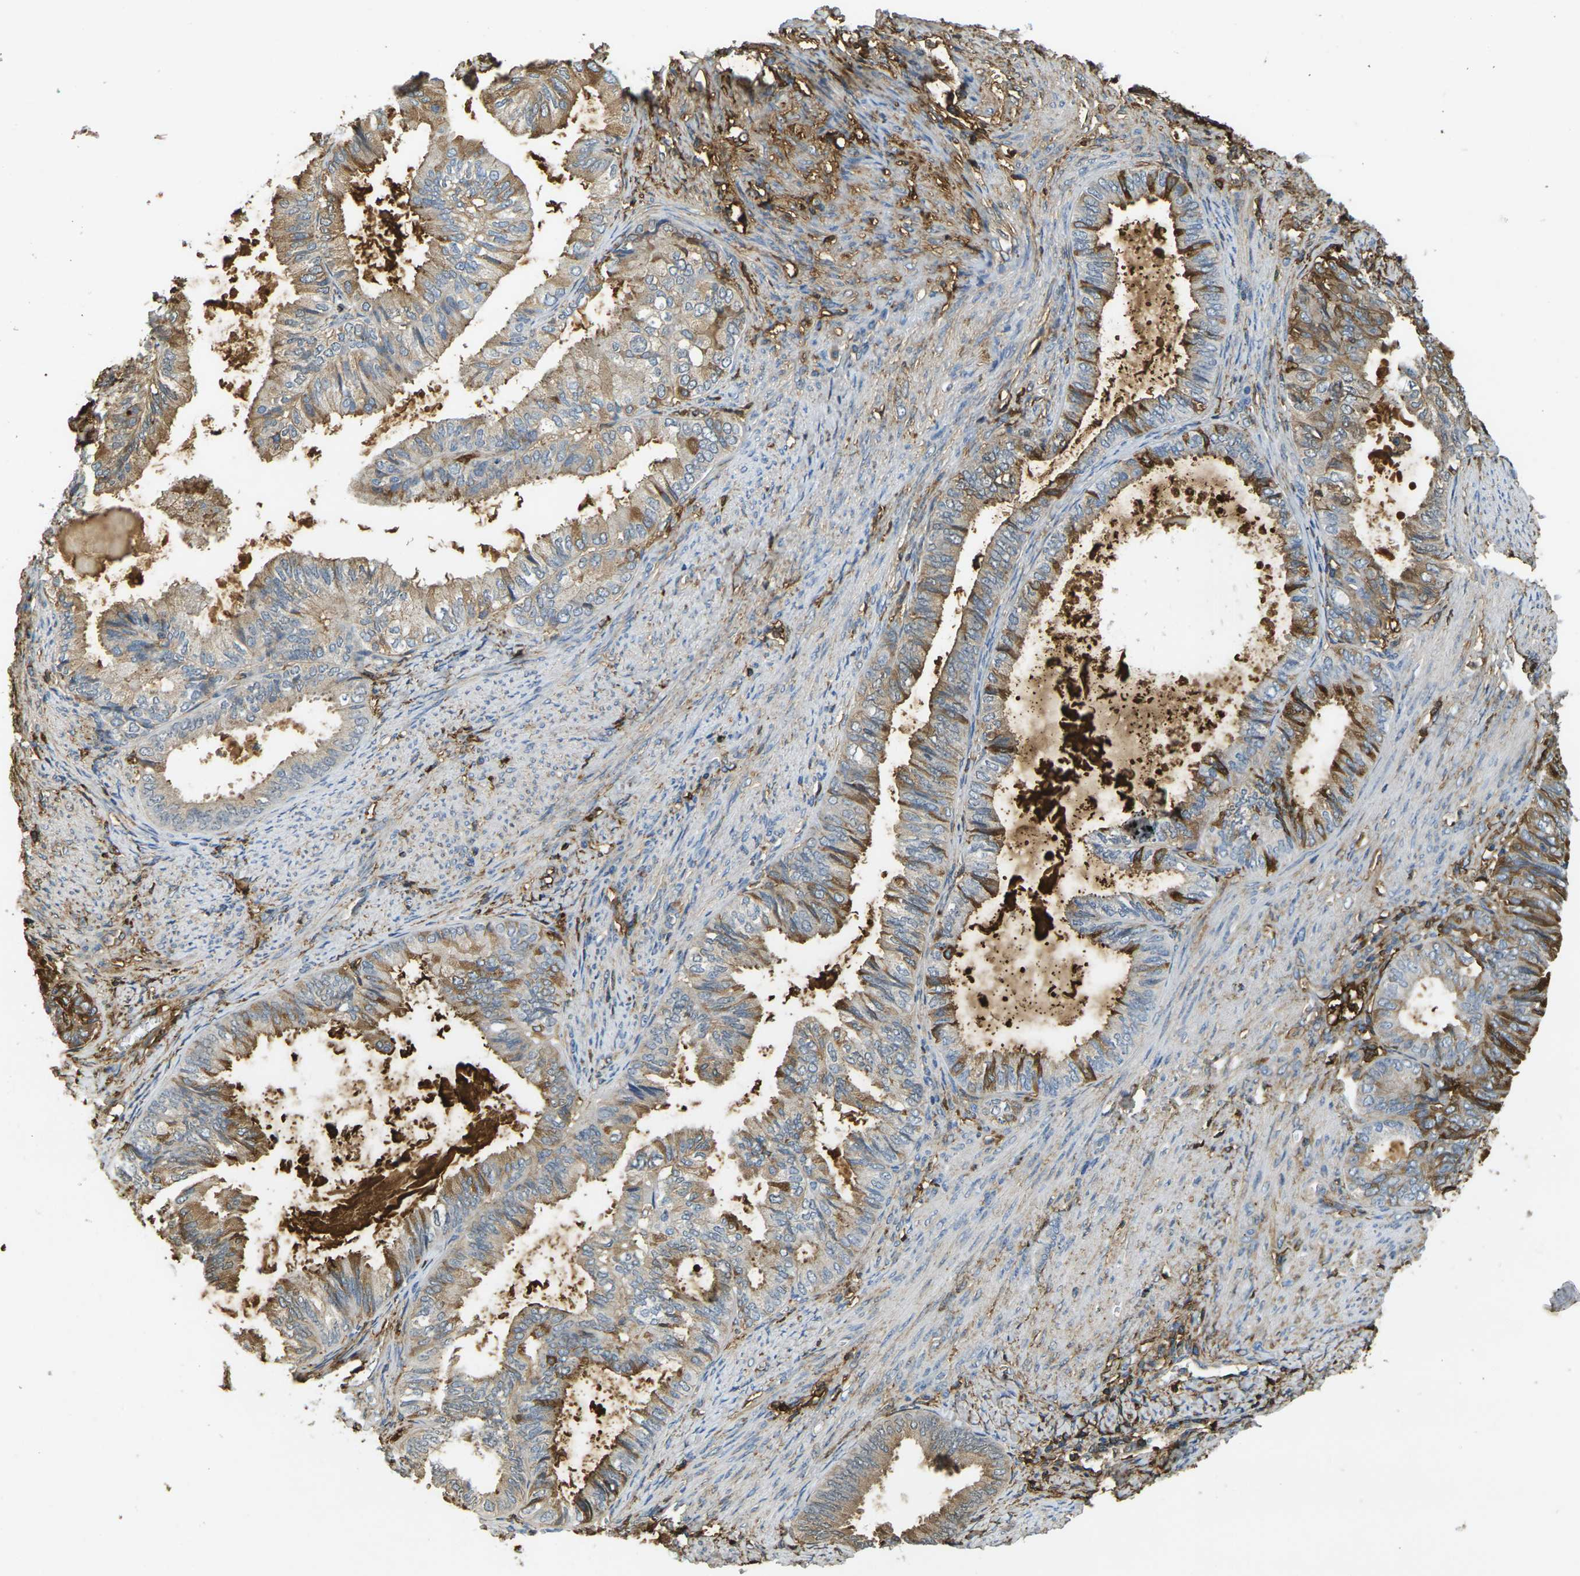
{"staining": {"intensity": "moderate", "quantity": ">75%", "location": "cytoplasmic/membranous"}, "tissue": "endometrial cancer", "cell_type": "Tumor cells", "image_type": "cancer", "snomed": [{"axis": "morphology", "description": "Adenocarcinoma, NOS"}, {"axis": "topography", "description": "Endometrium"}], "caption": "IHC (DAB) staining of endometrial cancer (adenocarcinoma) shows moderate cytoplasmic/membranous protein positivity in about >75% of tumor cells. (DAB IHC with brightfield microscopy, high magnification).", "gene": "PLCD1", "patient": {"sex": "female", "age": 86}}